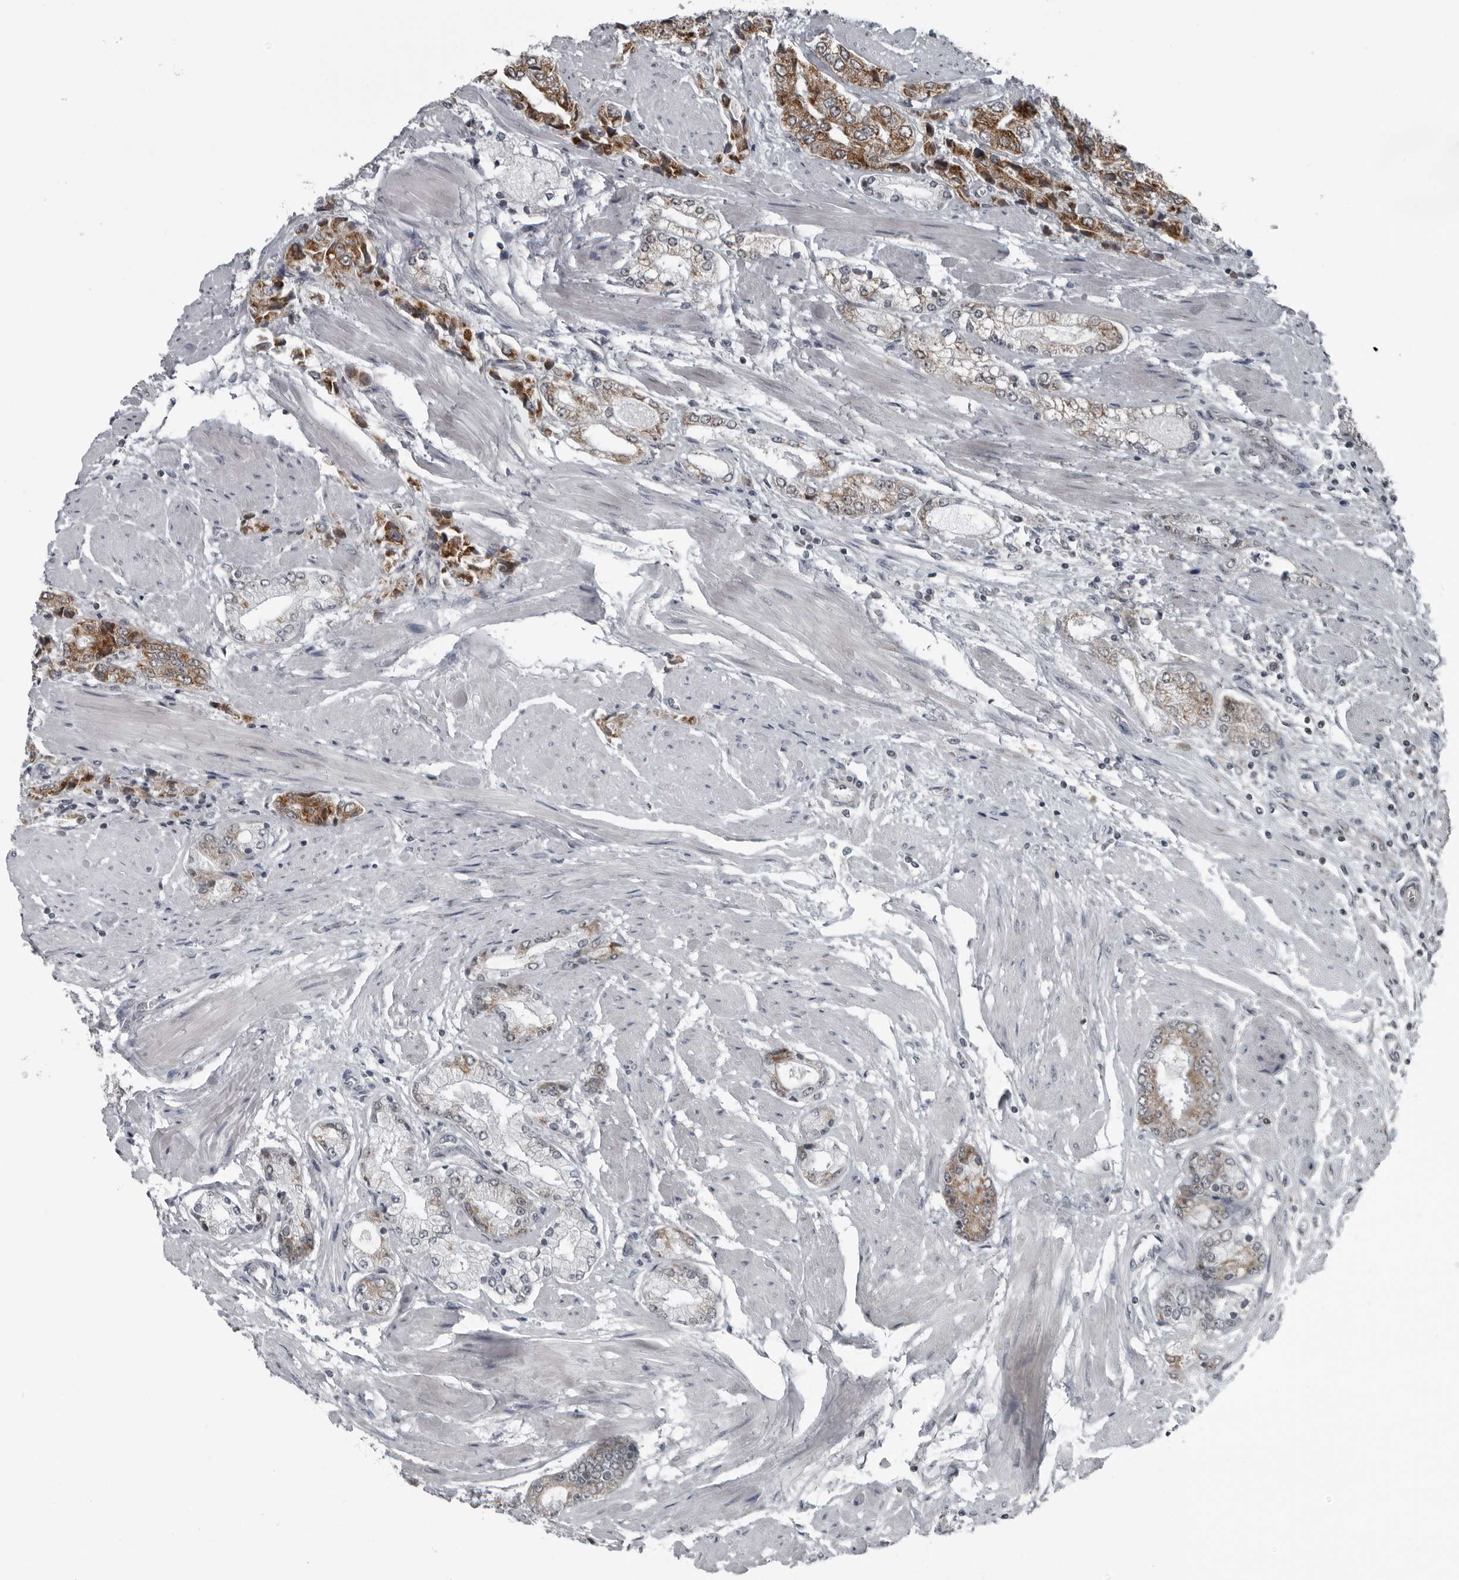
{"staining": {"intensity": "moderate", "quantity": "<25%", "location": "cytoplasmic/membranous"}, "tissue": "prostate cancer", "cell_type": "Tumor cells", "image_type": "cancer", "snomed": [{"axis": "morphology", "description": "Adenocarcinoma, High grade"}, {"axis": "topography", "description": "Prostate"}], "caption": "High-power microscopy captured an immunohistochemistry histopathology image of adenocarcinoma (high-grade) (prostate), revealing moderate cytoplasmic/membranous expression in approximately <25% of tumor cells.", "gene": "RTCA", "patient": {"sex": "male", "age": 50}}